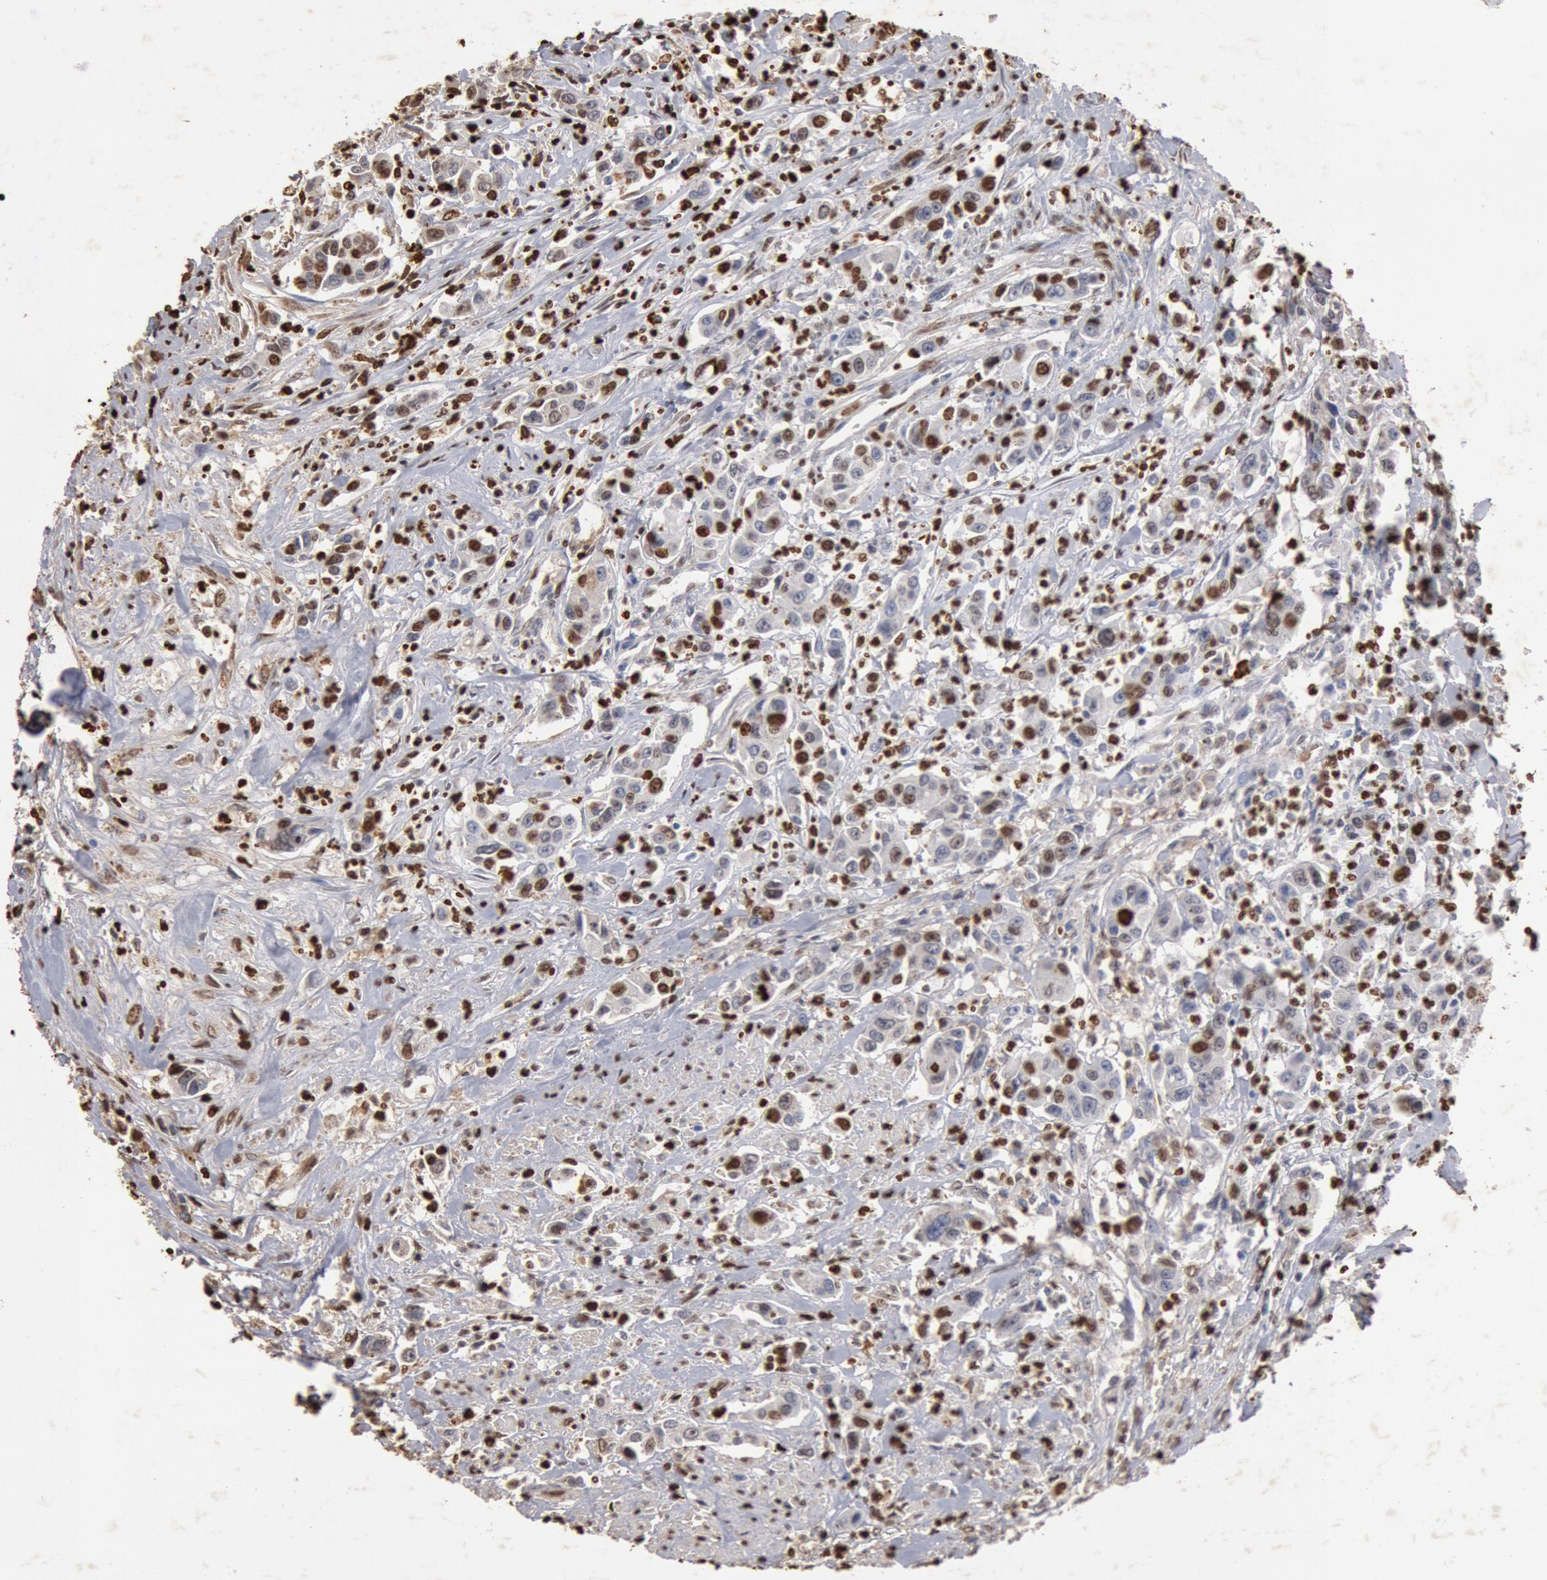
{"staining": {"intensity": "strong", "quantity": "25%-75%", "location": "nuclear"}, "tissue": "urothelial cancer", "cell_type": "Tumor cells", "image_type": "cancer", "snomed": [{"axis": "morphology", "description": "Urothelial carcinoma, High grade"}, {"axis": "topography", "description": "Urinary bladder"}], "caption": "Immunohistochemical staining of human urothelial cancer reveals strong nuclear protein staining in about 25%-75% of tumor cells. The protein of interest is stained brown, and the nuclei are stained in blue (DAB IHC with brightfield microscopy, high magnification).", "gene": "FOXA2", "patient": {"sex": "male", "age": 86}}